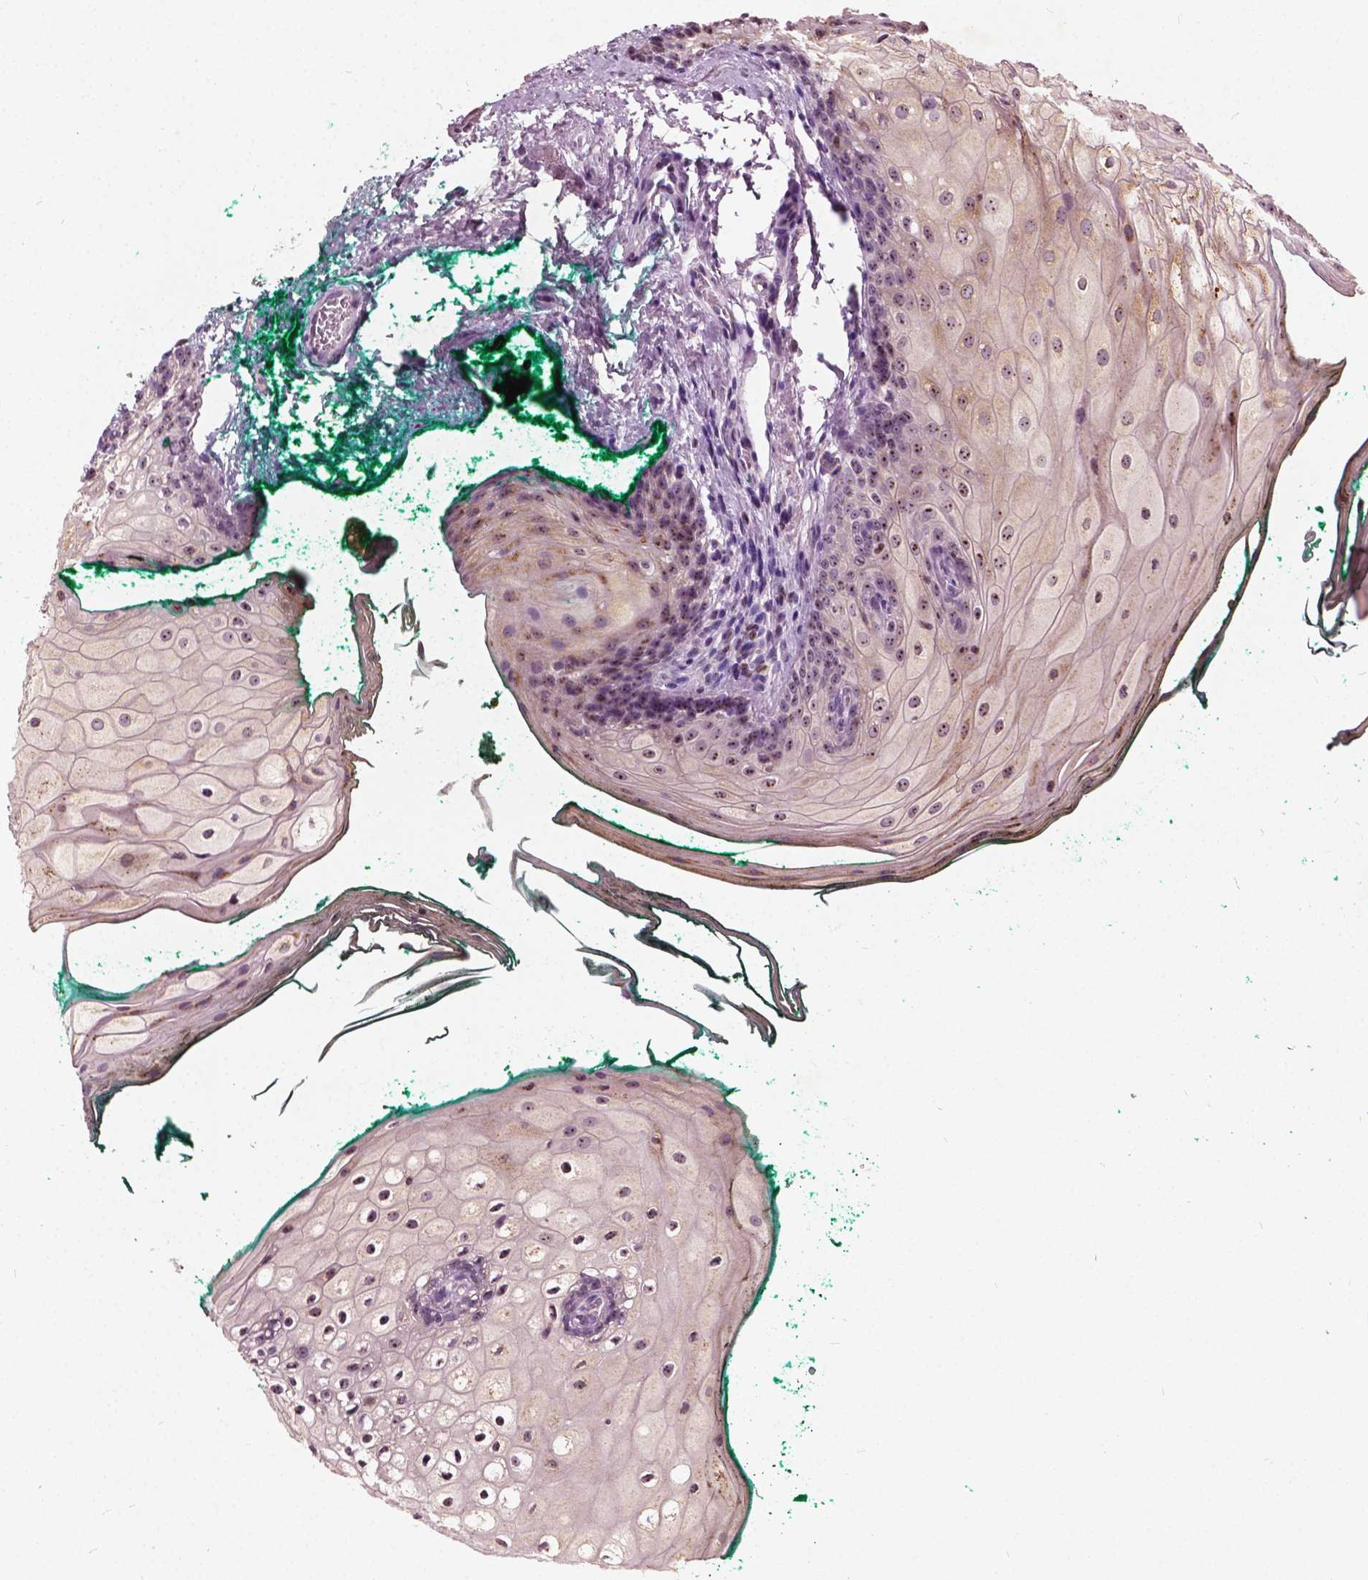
{"staining": {"intensity": "moderate", "quantity": ">75%", "location": "nuclear"}, "tissue": "oral mucosa", "cell_type": "Squamous epithelial cells", "image_type": "normal", "snomed": [{"axis": "morphology", "description": "Normal tissue, NOS"}, {"axis": "topography", "description": "Oral tissue"}], "caption": "About >75% of squamous epithelial cells in normal oral mucosa display moderate nuclear protein positivity as visualized by brown immunohistochemical staining.", "gene": "ODF3L2", "patient": {"sex": "female", "age": 68}}